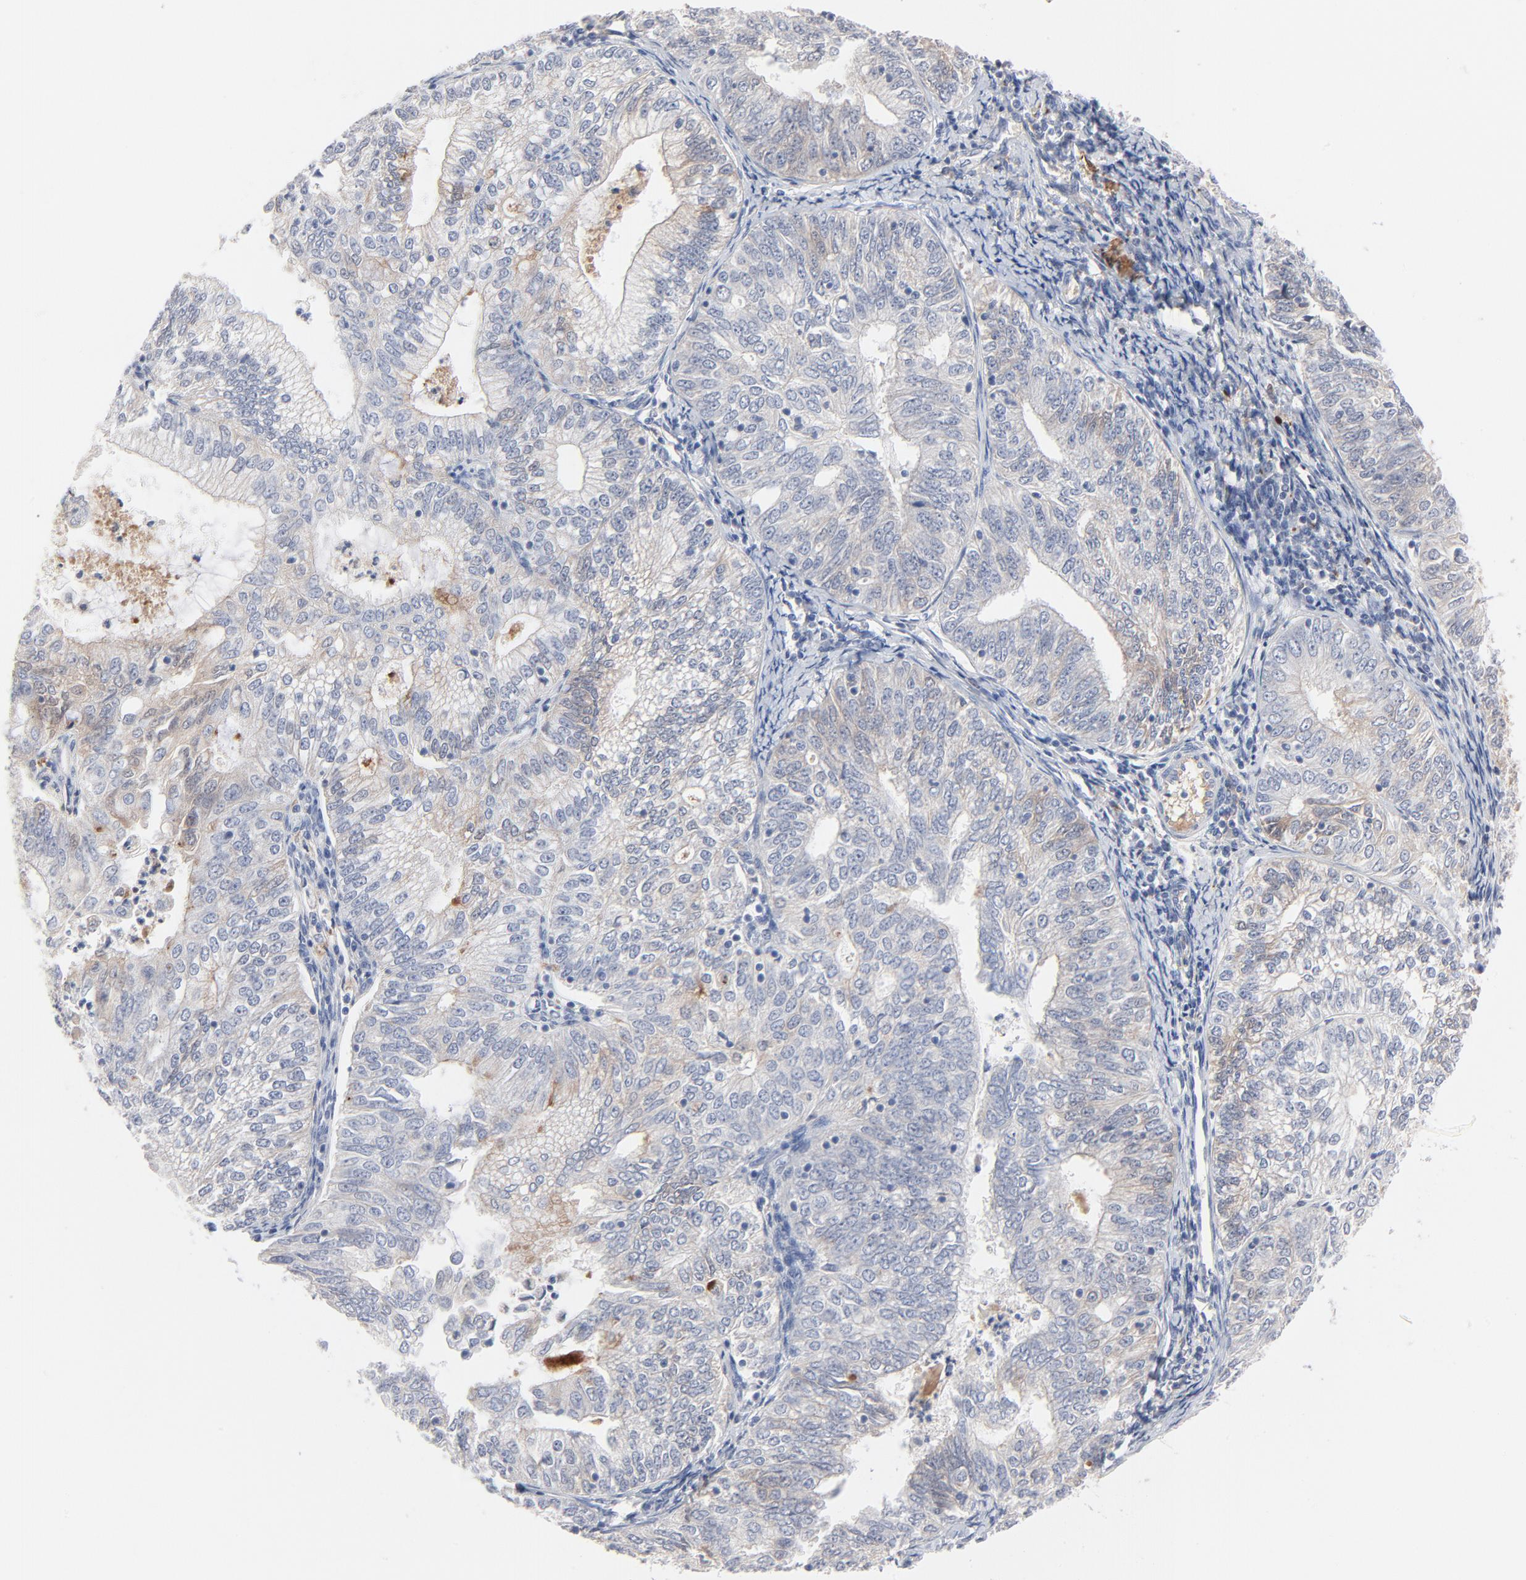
{"staining": {"intensity": "negative", "quantity": "none", "location": "none"}, "tissue": "endometrial cancer", "cell_type": "Tumor cells", "image_type": "cancer", "snomed": [{"axis": "morphology", "description": "Adenocarcinoma, NOS"}, {"axis": "topography", "description": "Endometrium"}], "caption": "DAB (3,3'-diaminobenzidine) immunohistochemical staining of adenocarcinoma (endometrial) reveals no significant staining in tumor cells.", "gene": "SERPINA4", "patient": {"sex": "female", "age": 69}}